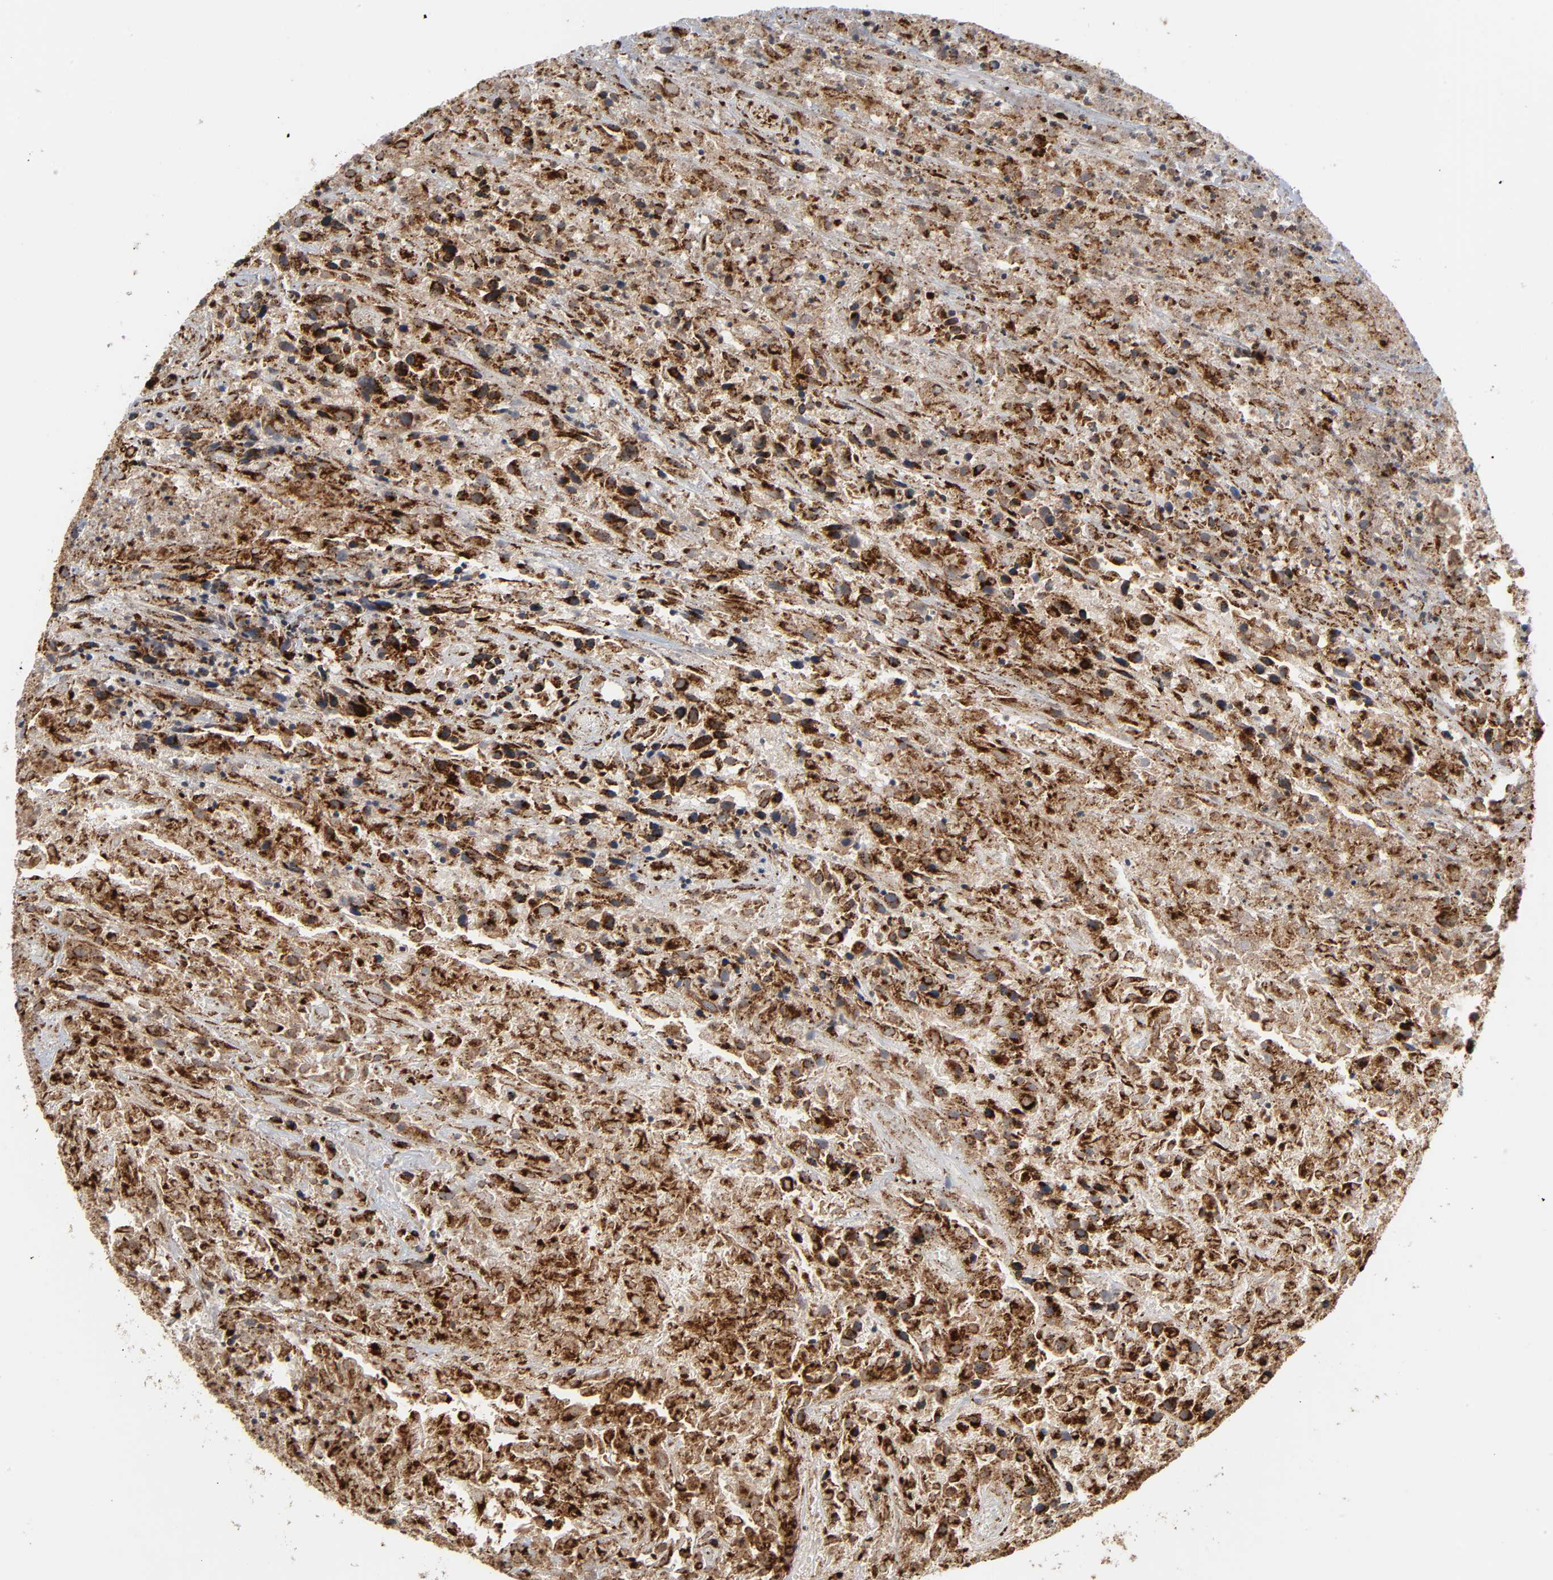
{"staining": {"intensity": "strong", "quantity": ">75%", "location": "cytoplasmic/membranous"}, "tissue": "urothelial cancer", "cell_type": "Tumor cells", "image_type": "cancer", "snomed": [{"axis": "morphology", "description": "Urothelial carcinoma, High grade"}, {"axis": "topography", "description": "Urinary bladder"}], "caption": "DAB immunohistochemical staining of urothelial cancer exhibits strong cytoplasmic/membranous protein expression in about >75% of tumor cells. Immunohistochemistry stains the protein of interest in brown and the nuclei are stained blue.", "gene": "PSAP", "patient": {"sex": "male", "age": 61}}